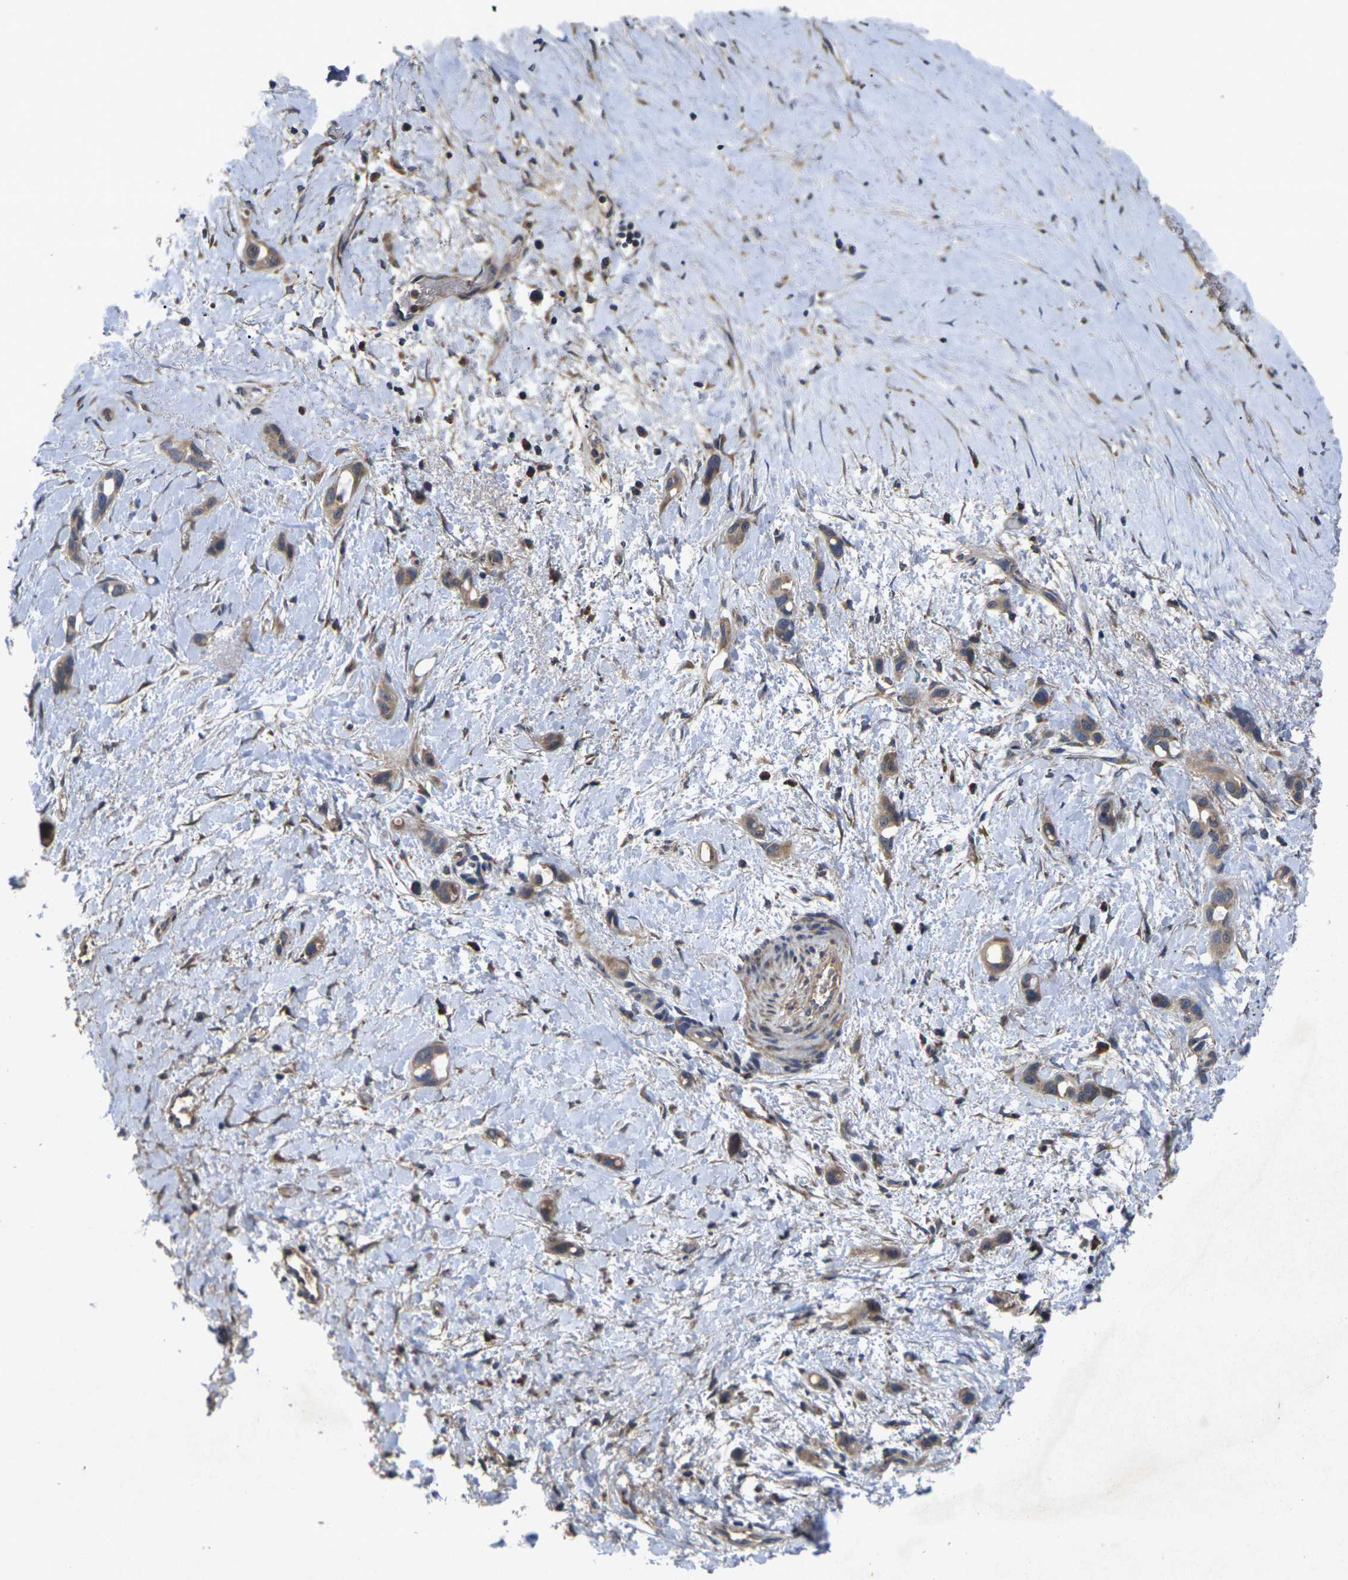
{"staining": {"intensity": "moderate", "quantity": ">75%", "location": "cytoplasmic/membranous"}, "tissue": "liver cancer", "cell_type": "Tumor cells", "image_type": "cancer", "snomed": [{"axis": "morphology", "description": "Cholangiocarcinoma"}, {"axis": "topography", "description": "Liver"}], "caption": "Immunohistochemical staining of liver cholangiocarcinoma shows medium levels of moderate cytoplasmic/membranous staining in approximately >75% of tumor cells.", "gene": "KIF1B", "patient": {"sex": "female", "age": 65}}